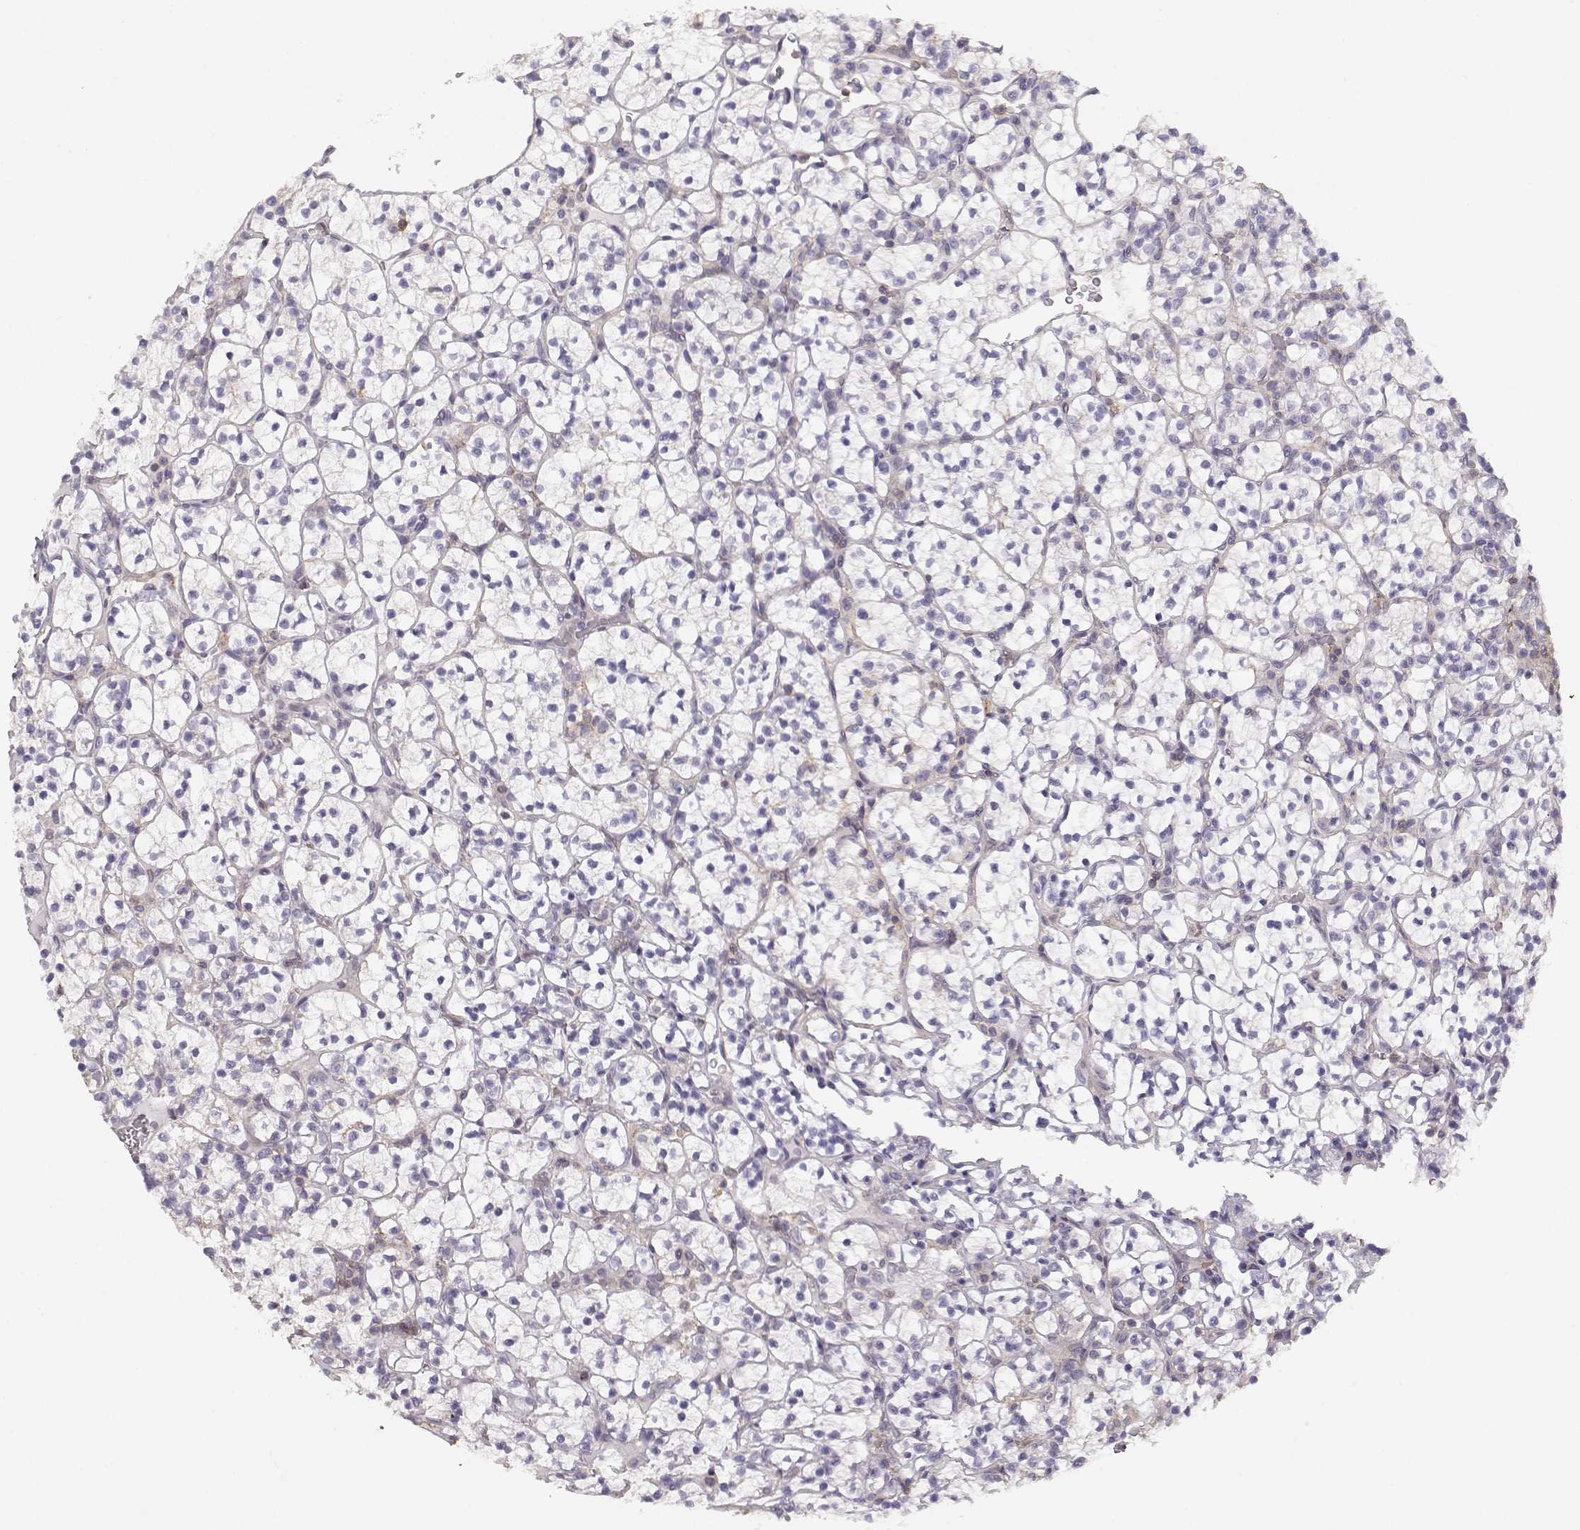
{"staining": {"intensity": "negative", "quantity": "none", "location": "none"}, "tissue": "renal cancer", "cell_type": "Tumor cells", "image_type": "cancer", "snomed": [{"axis": "morphology", "description": "Adenocarcinoma, NOS"}, {"axis": "topography", "description": "Kidney"}], "caption": "Immunohistochemical staining of adenocarcinoma (renal) exhibits no significant expression in tumor cells.", "gene": "DAPL1", "patient": {"sex": "female", "age": 89}}